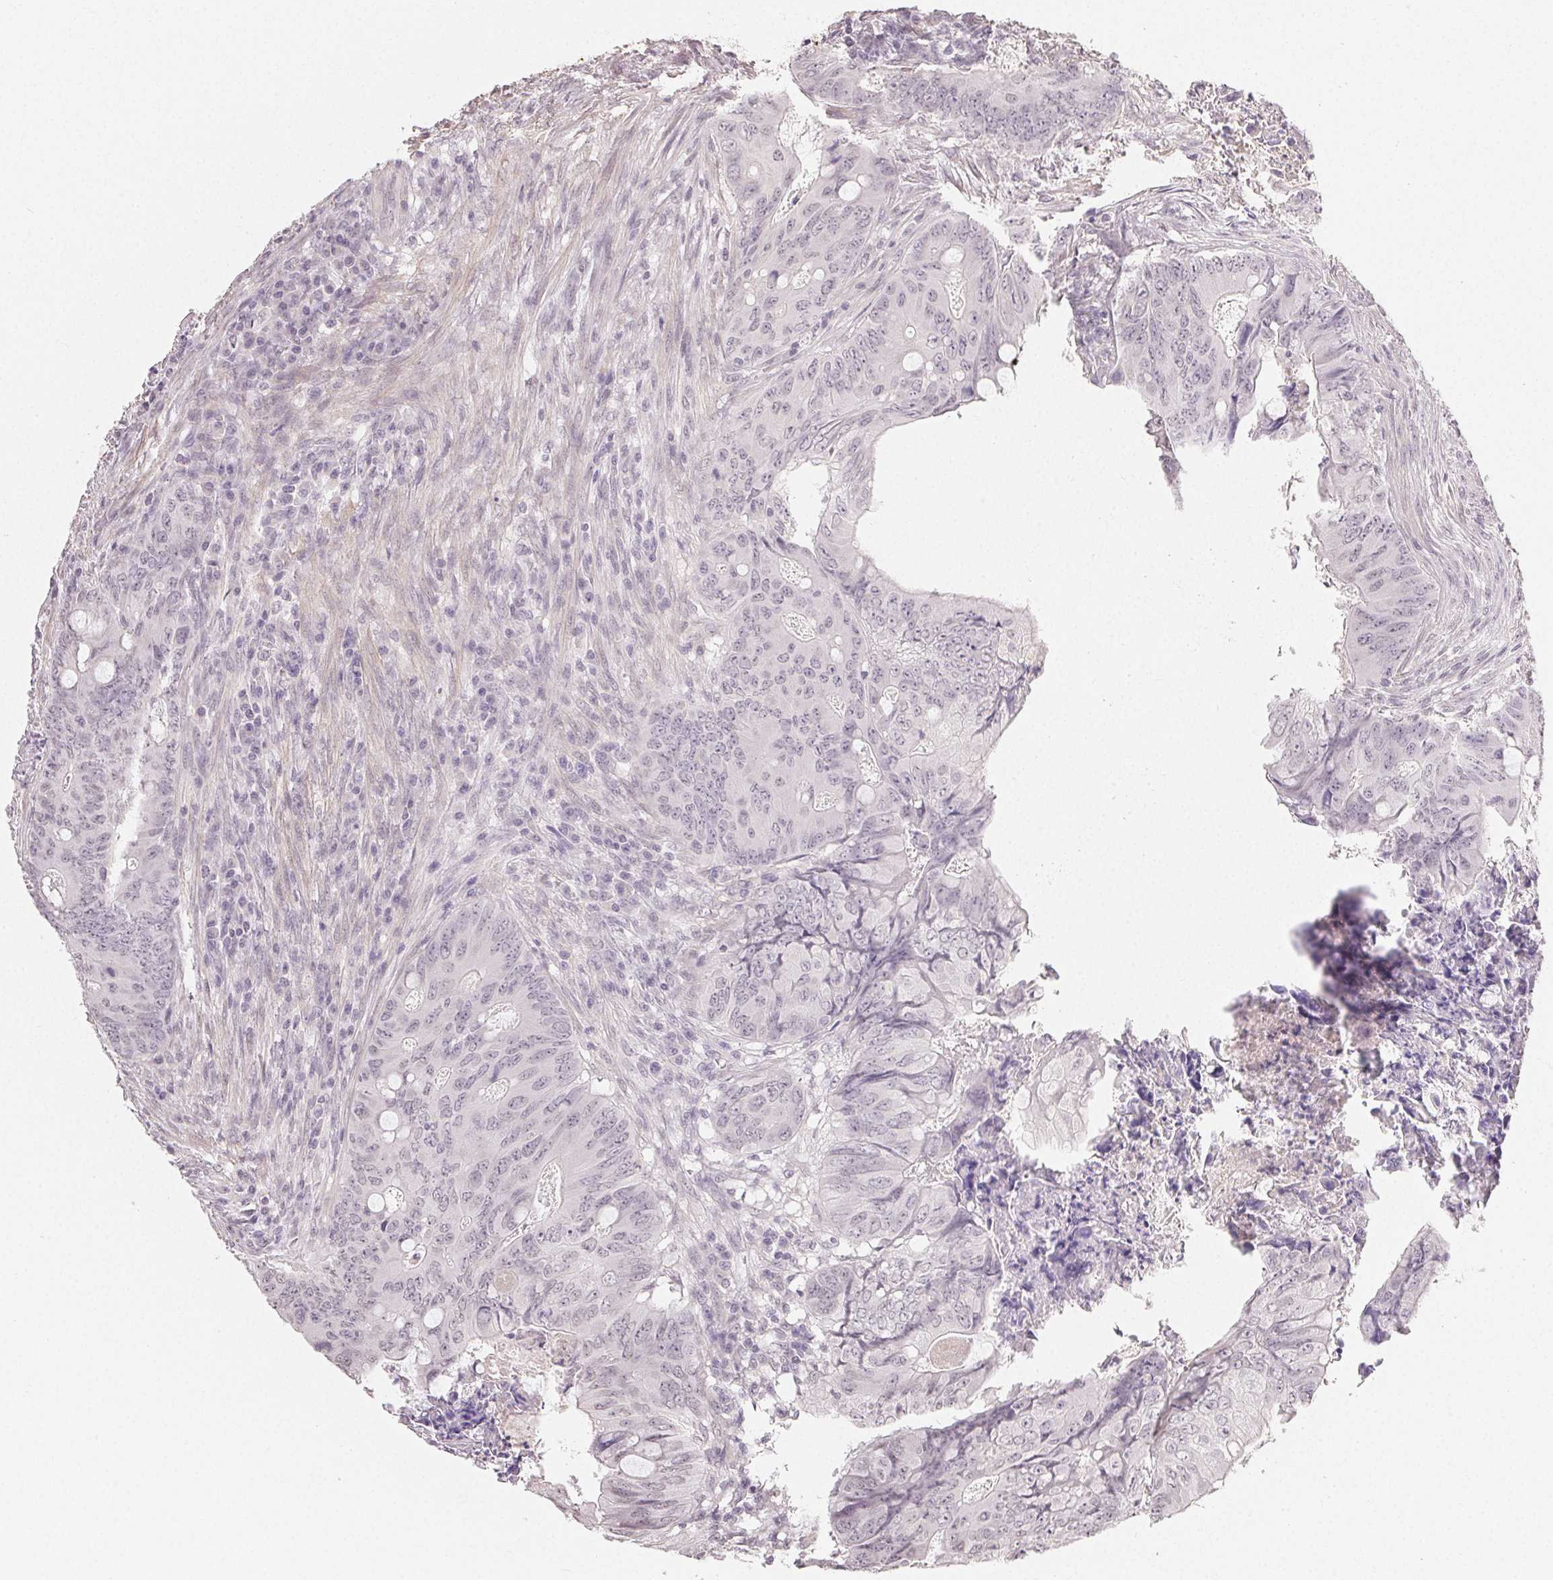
{"staining": {"intensity": "negative", "quantity": "none", "location": "none"}, "tissue": "colorectal cancer", "cell_type": "Tumor cells", "image_type": "cancer", "snomed": [{"axis": "morphology", "description": "Adenocarcinoma, NOS"}, {"axis": "topography", "description": "Colon"}], "caption": "The micrograph displays no significant expression in tumor cells of colorectal cancer. The staining is performed using DAB brown chromogen with nuclei counter-stained in using hematoxylin.", "gene": "TMEM174", "patient": {"sex": "female", "age": 74}}